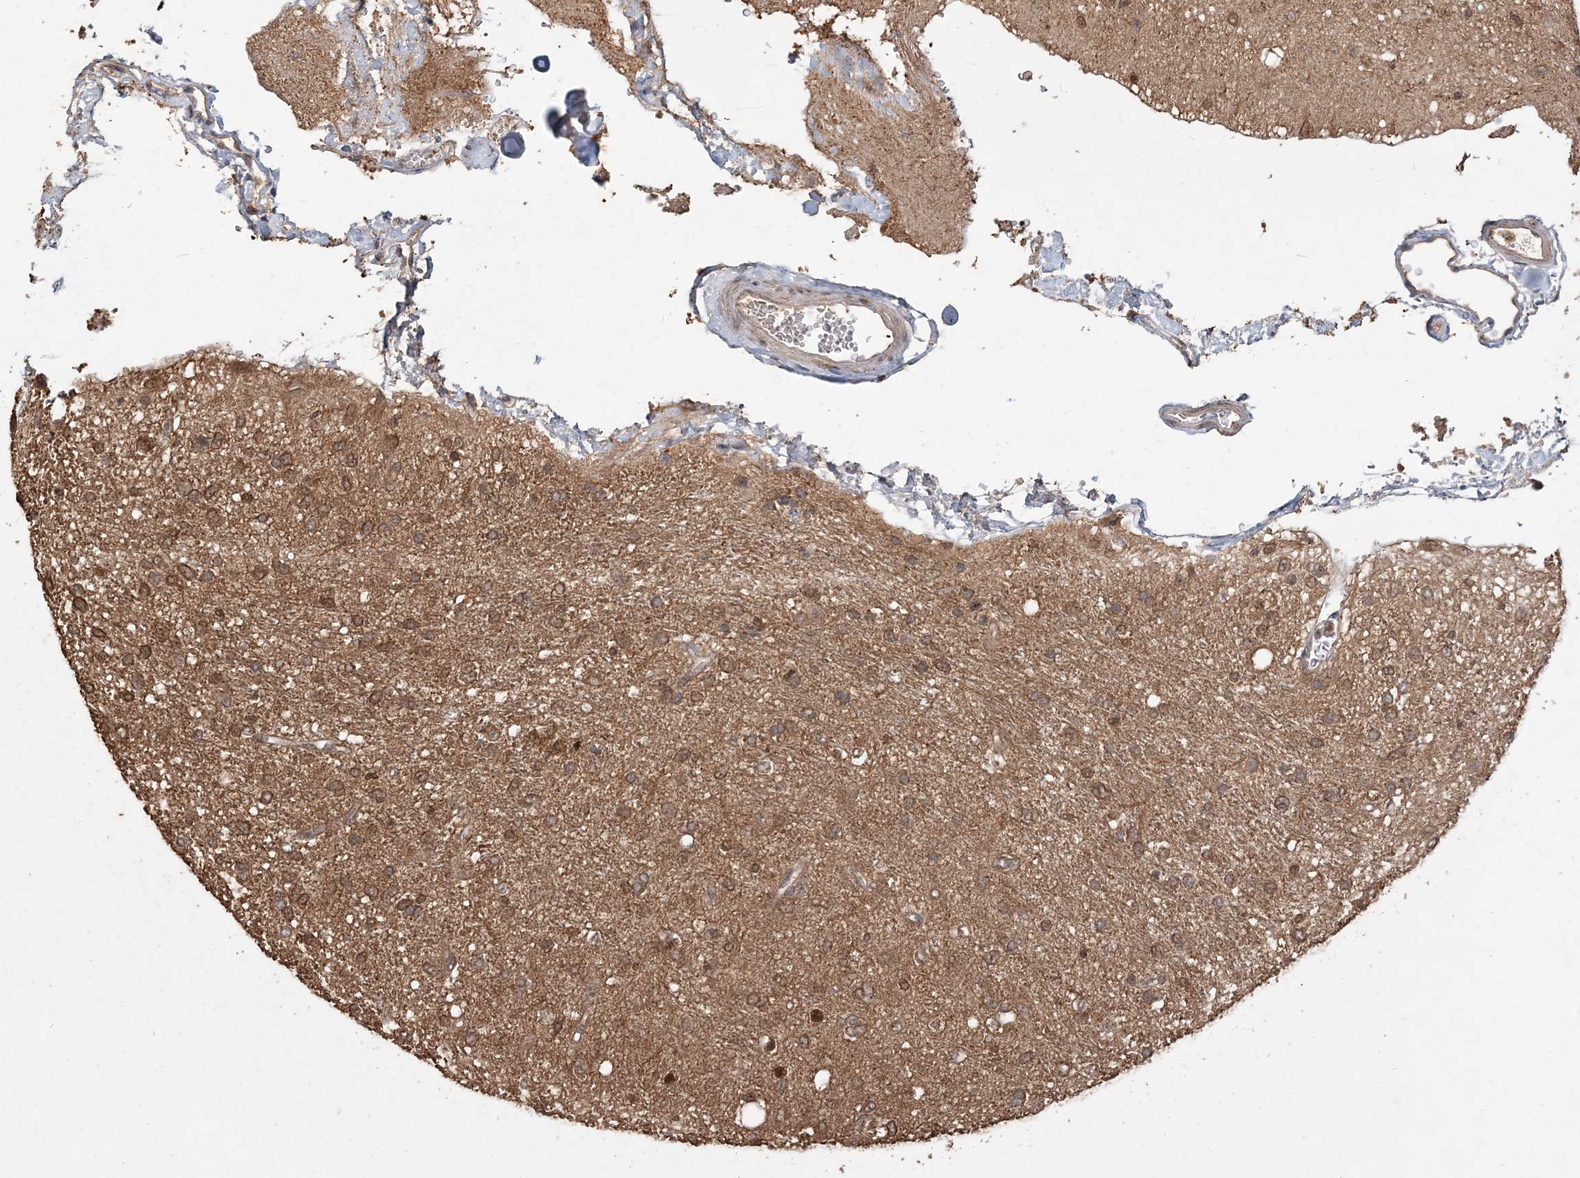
{"staining": {"intensity": "moderate", "quantity": ">75%", "location": "cytoplasmic/membranous,nuclear"}, "tissue": "glioma", "cell_type": "Tumor cells", "image_type": "cancer", "snomed": [{"axis": "morphology", "description": "Glioma, malignant, Low grade"}, {"axis": "topography", "description": "Brain"}], "caption": "Low-grade glioma (malignant) stained with a brown dye shows moderate cytoplasmic/membranous and nuclear positive positivity in about >75% of tumor cells.", "gene": "CAB39", "patient": {"sex": "male", "age": 77}}